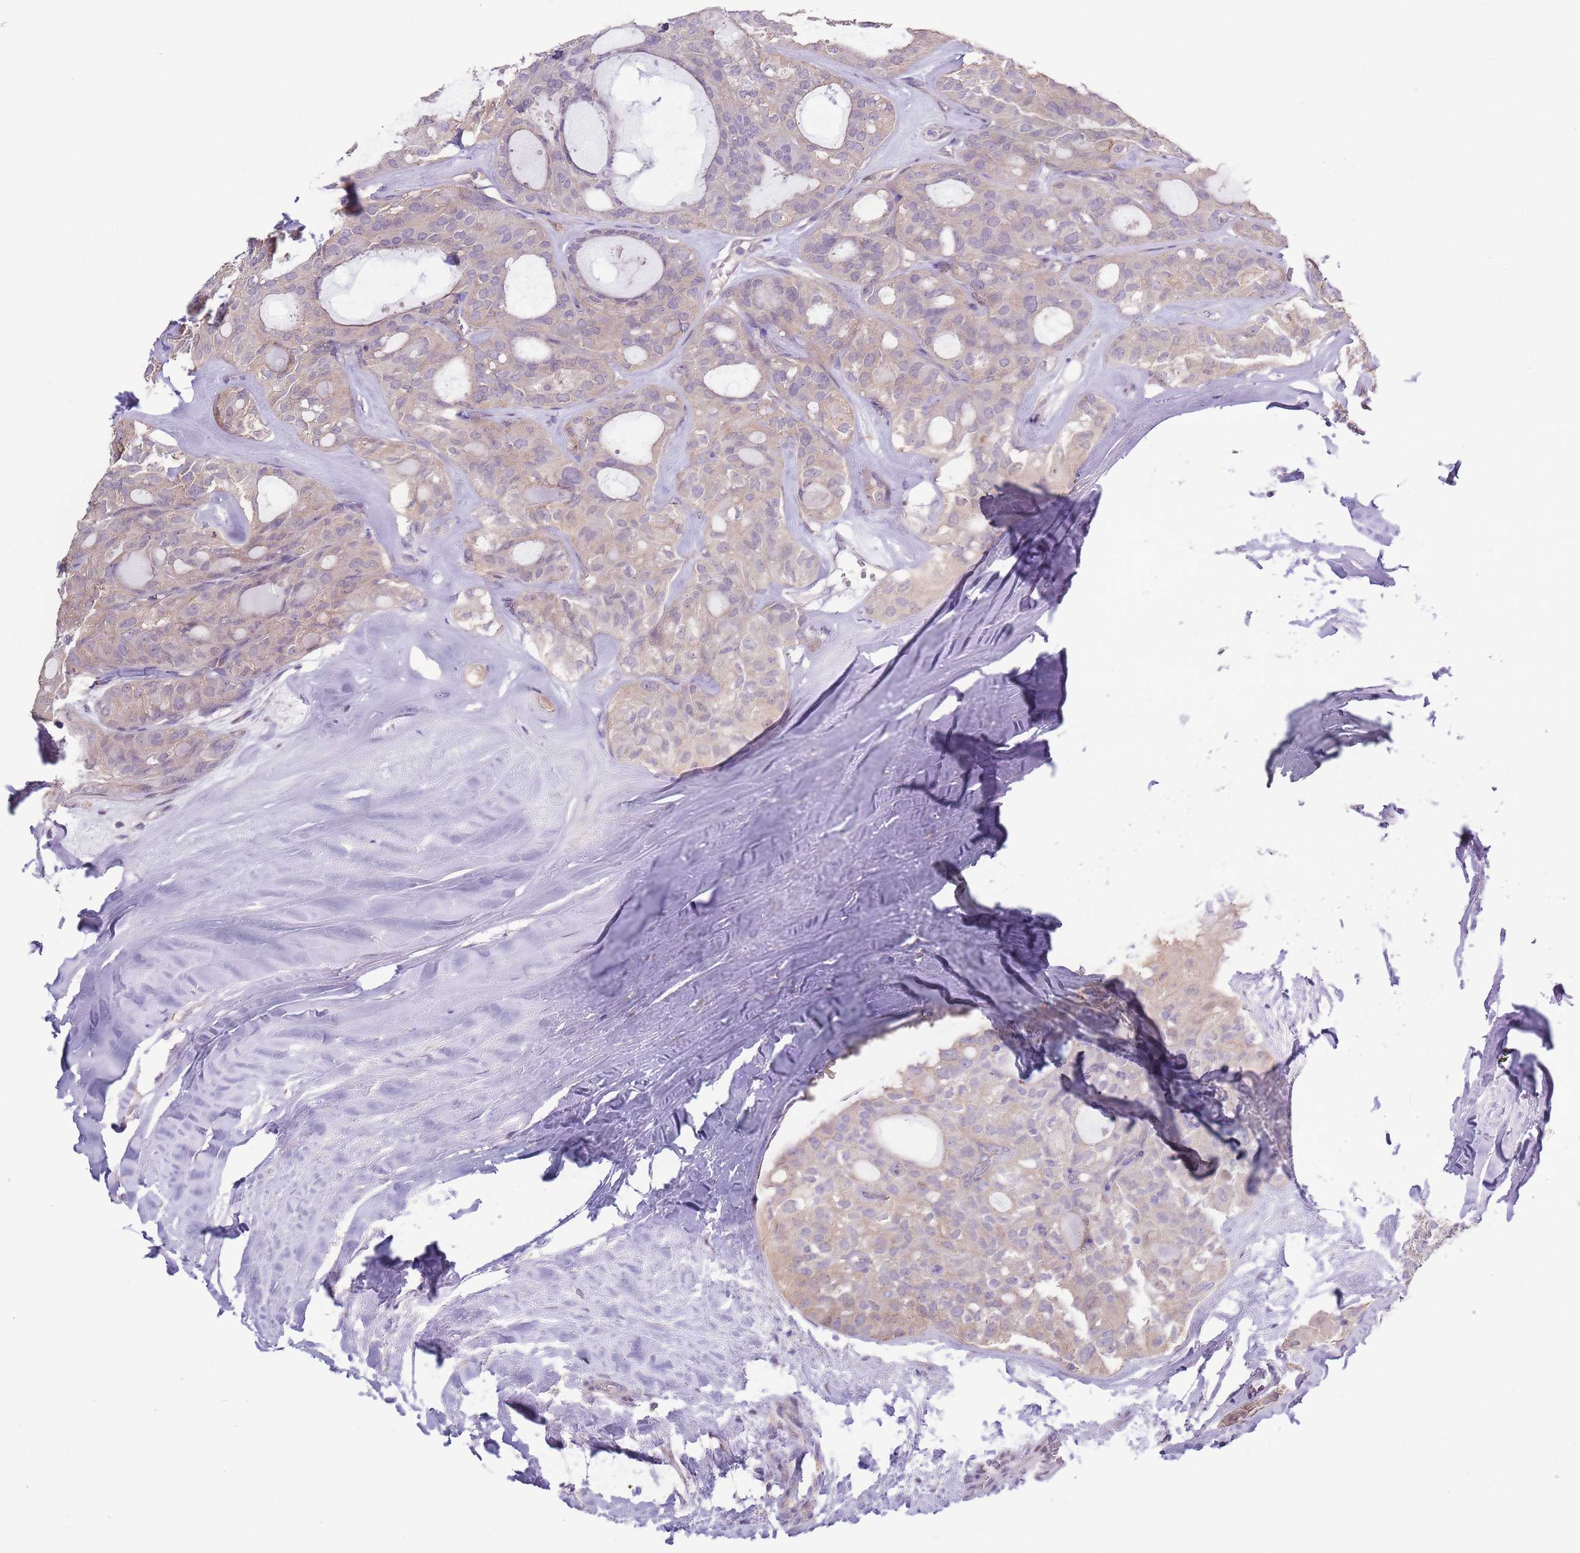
{"staining": {"intensity": "weak", "quantity": "<25%", "location": "cytoplasmic/membranous"}, "tissue": "thyroid cancer", "cell_type": "Tumor cells", "image_type": "cancer", "snomed": [{"axis": "morphology", "description": "Follicular adenoma carcinoma, NOS"}, {"axis": "topography", "description": "Thyroid gland"}], "caption": "Tumor cells show no significant staining in thyroid cancer (follicular adenoma carcinoma).", "gene": "CAPN9", "patient": {"sex": "male", "age": 75}}